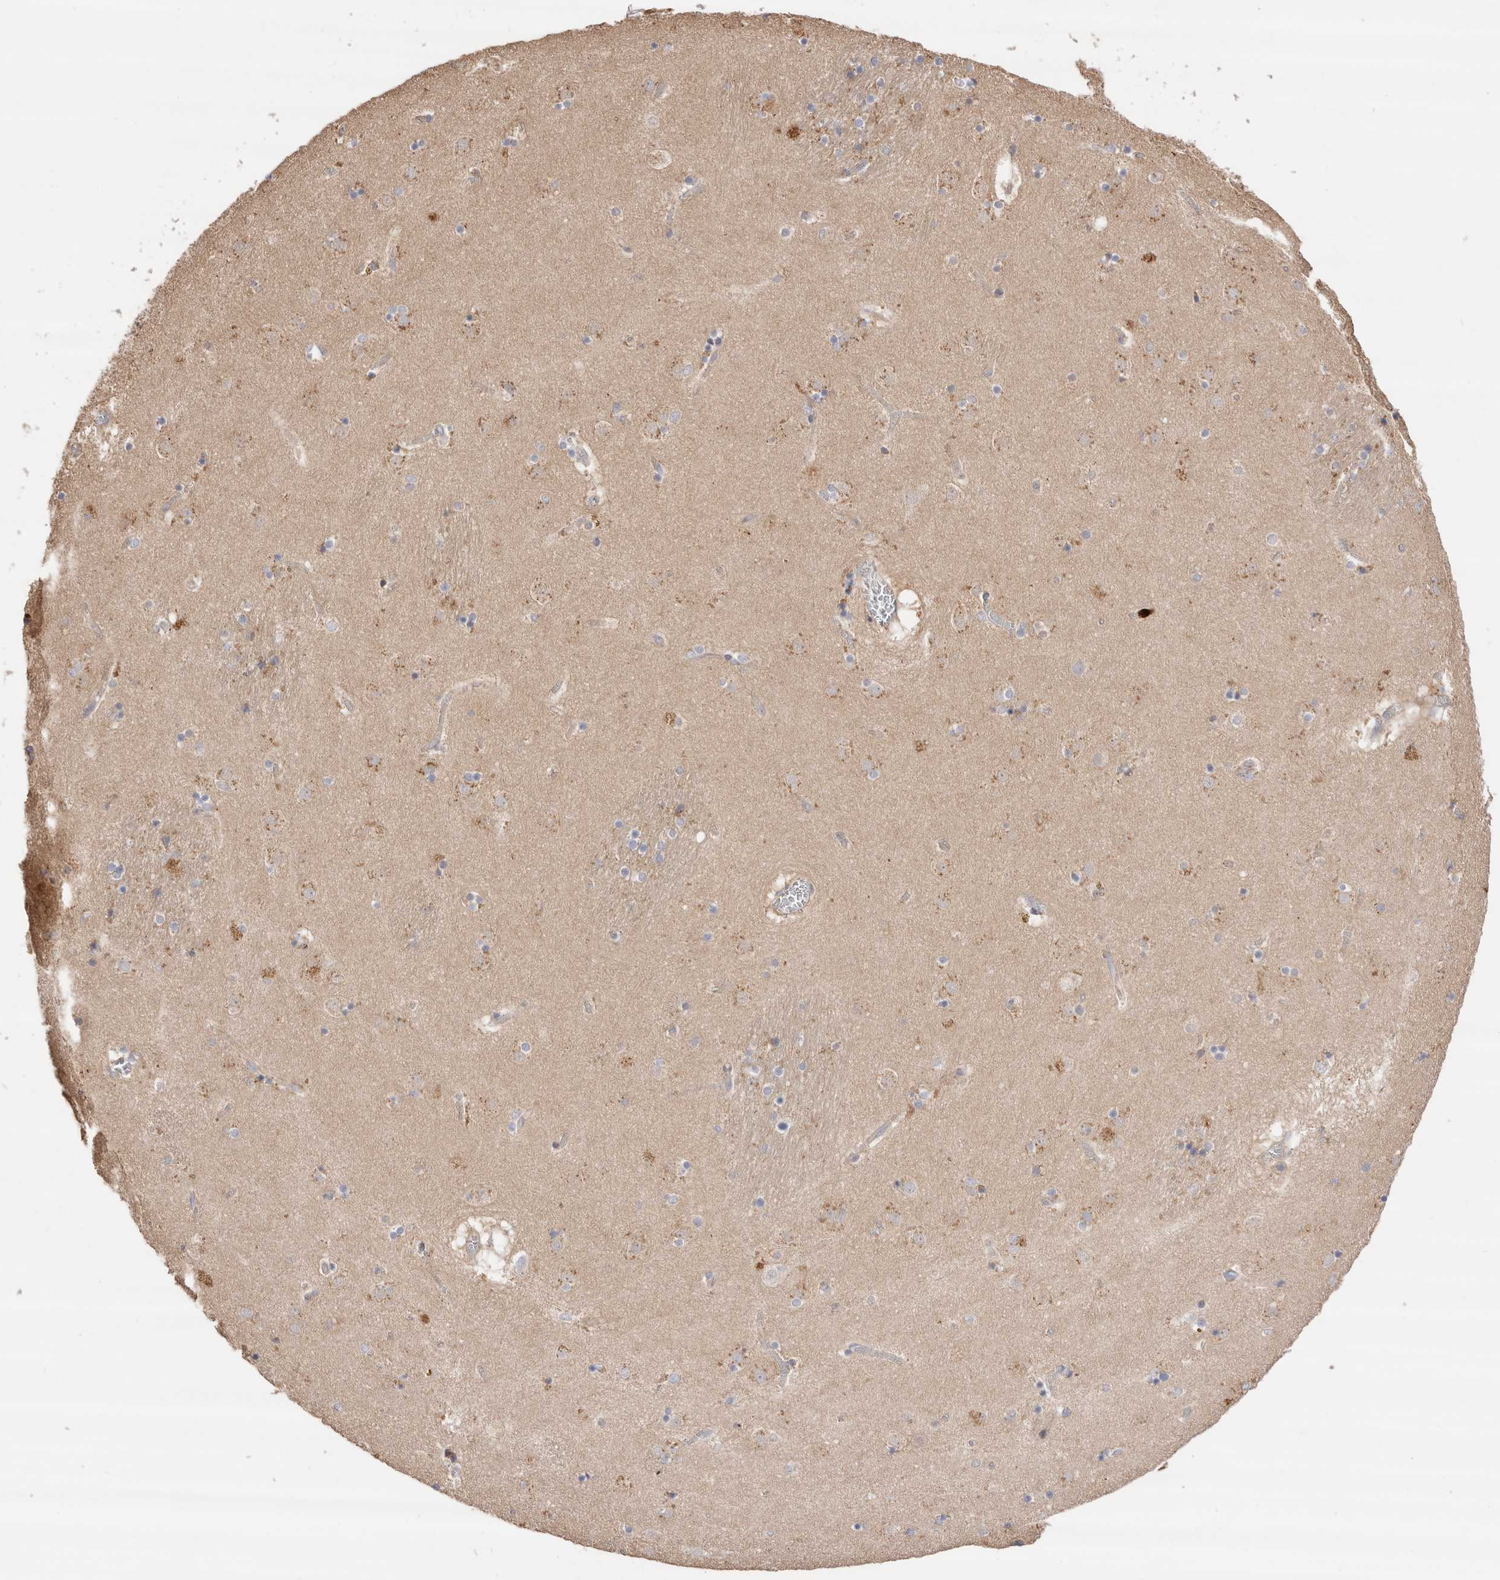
{"staining": {"intensity": "negative", "quantity": "none", "location": "none"}, "tissue": "caudate", "cell_type": "Glial cells", "image_type": "normal", "snomed": [{"axis": "morphology", "description": "Normal tissue, NOS"}, {"axis": "topography", "description": "Lateral ventricle wall"}], "caption": "Protein analysis of normal caudate displays no significant expression in glial cells. (Brightfield microscopy of DAB (3,3'-diaminobenzidine) immunohistochemistry at high magnification).", "gene": "NXT2", "patient": {"sex": "male", "age": 70}}